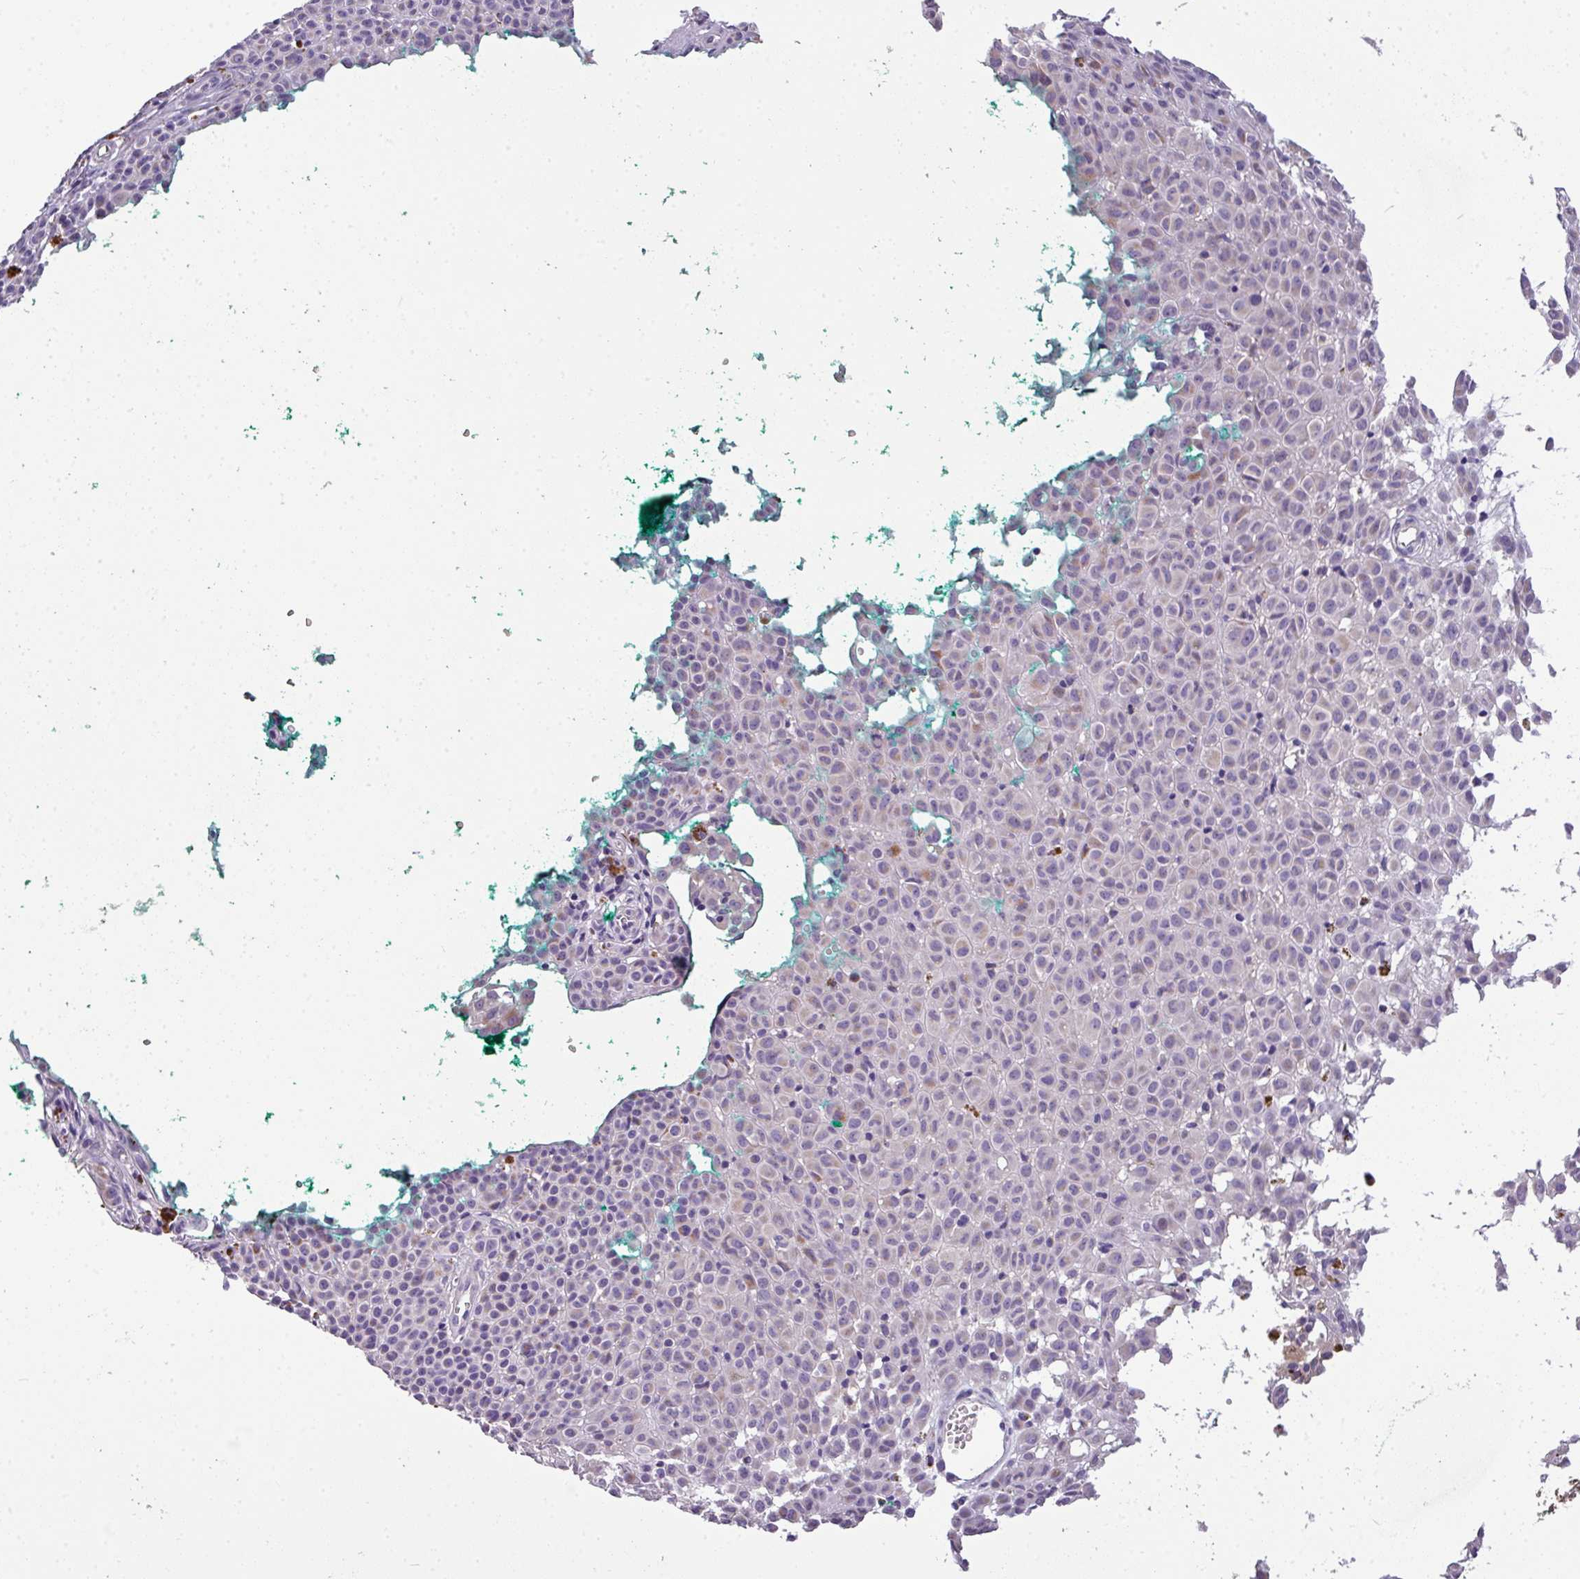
{"staining": {"intensity": "negative", "quantity": "none", "location": "none"}, "tissue": "melanoma", "cell_type": "Tumor cells", "image_type": "cancer", "snomed": [{"axis": "morphology", "description": "Malignant melanoma, NOS"}, {"axis": "topography", "description": "Skin of leg"}], "caption": "An image of melanoma stained for a protein shows no brown staining in tumor cells. Nuclei are stained in blue.", "gene": "ANXA2R", "patient": {"sex": "female", "age": 72}}